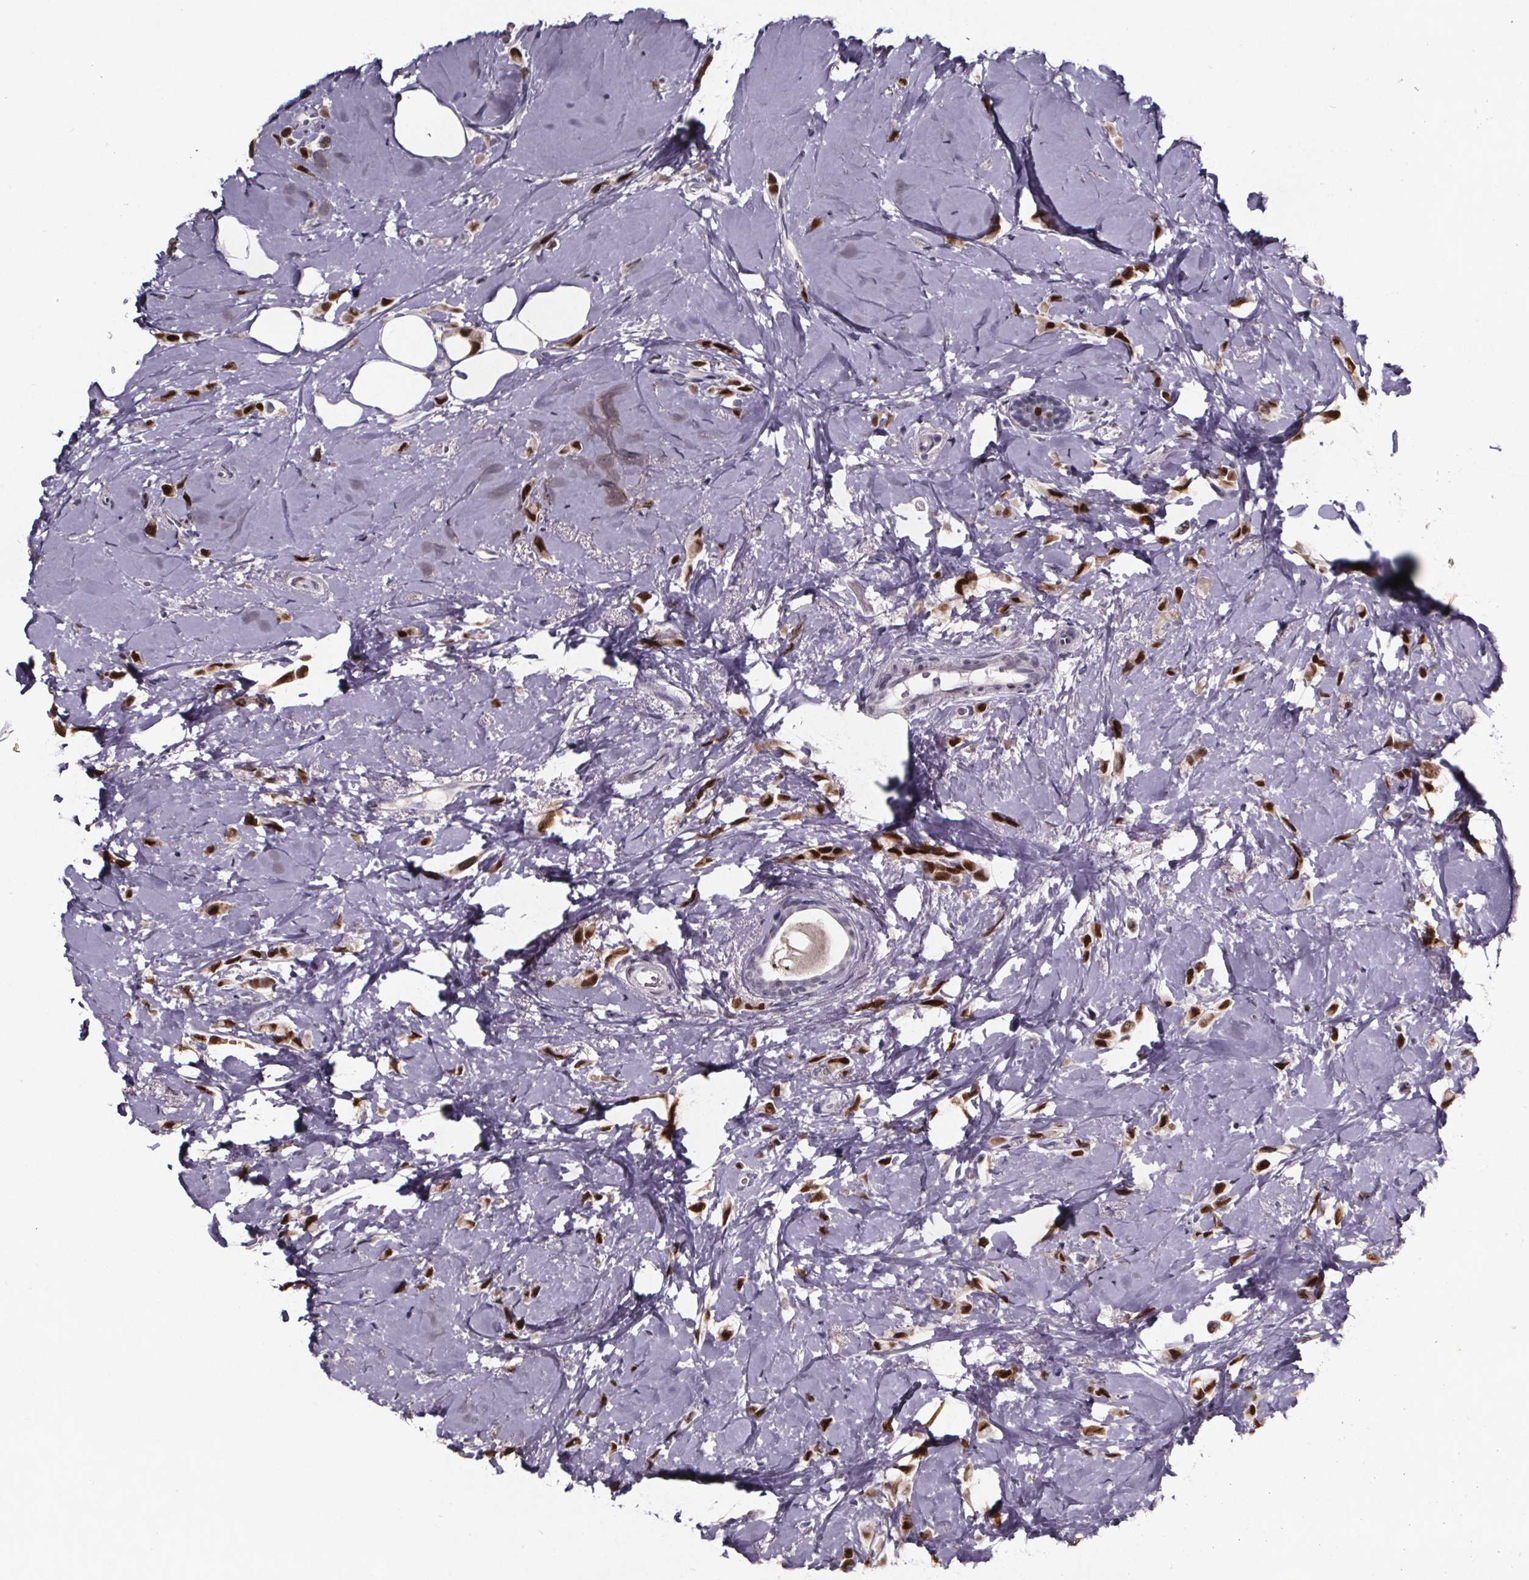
{"staining": {"intensity": "strong", "quantity": ">75%", "location": "nuclear"}, "tissue": "breast cancer", "cell_type": "Tumor cells", "image_type": "cancer", "snomed": [{"axis": "morphology", "description": "Lobular carcinoma"}, {"axis": "topography", "description": "Breast"}], "caption": "Immunohistochemistry (IHC) (DAB (3,3'-diaminobenzidine)) staining of human lobular carcinoma (breast) displays strong nuclear protein staining in approximately >75% of tumor cells. The protein is stained brown, and the nuclei are stained in blue (DAB IHC with brightfield microscopy, high magnification).", "gene": "AR", "patient": {"sex": "female", "age": 66}}